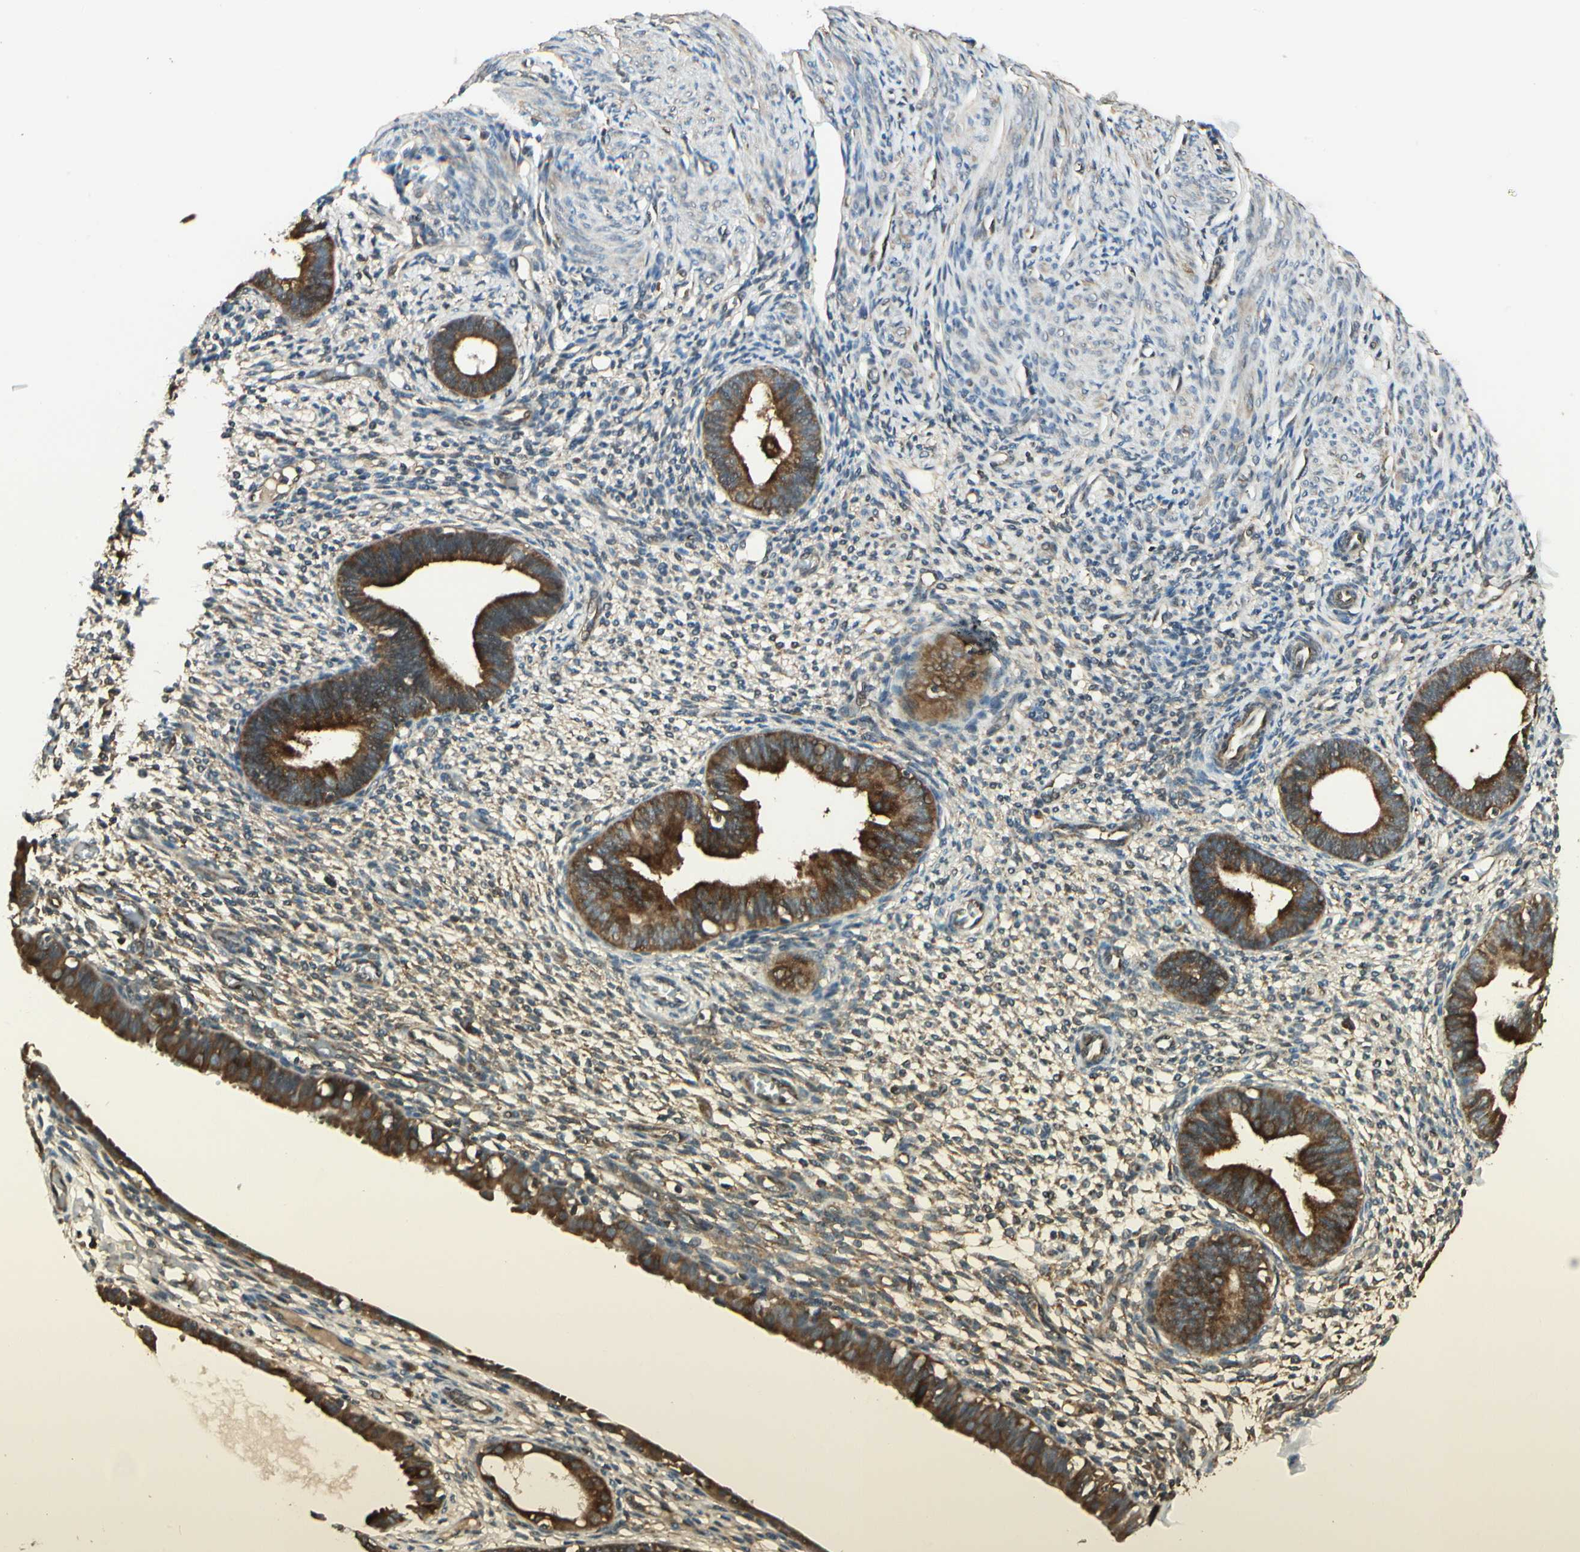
{"staining": {"intensity": "moderate", "quantity": "25%-75%", "location": "cytoplasmic/membranous"}, "tissue": "endometrium", "cell_type": "Cells in endometrial stroma", "image_type": "normal", "snomed": [{"axis": "morphology", "description": "Normal tissue, NOS"}, {"axis": "topography", "description": "Endometrium"}], "caption": "Cells in endometrial stroma demonstrate medium levels of moderate cytoplasmic/membranous staining in about 25%-75% of cells in benign human endometrium.", "gene": "CCT7", "patient": {"sex": "female", "age": 61}}